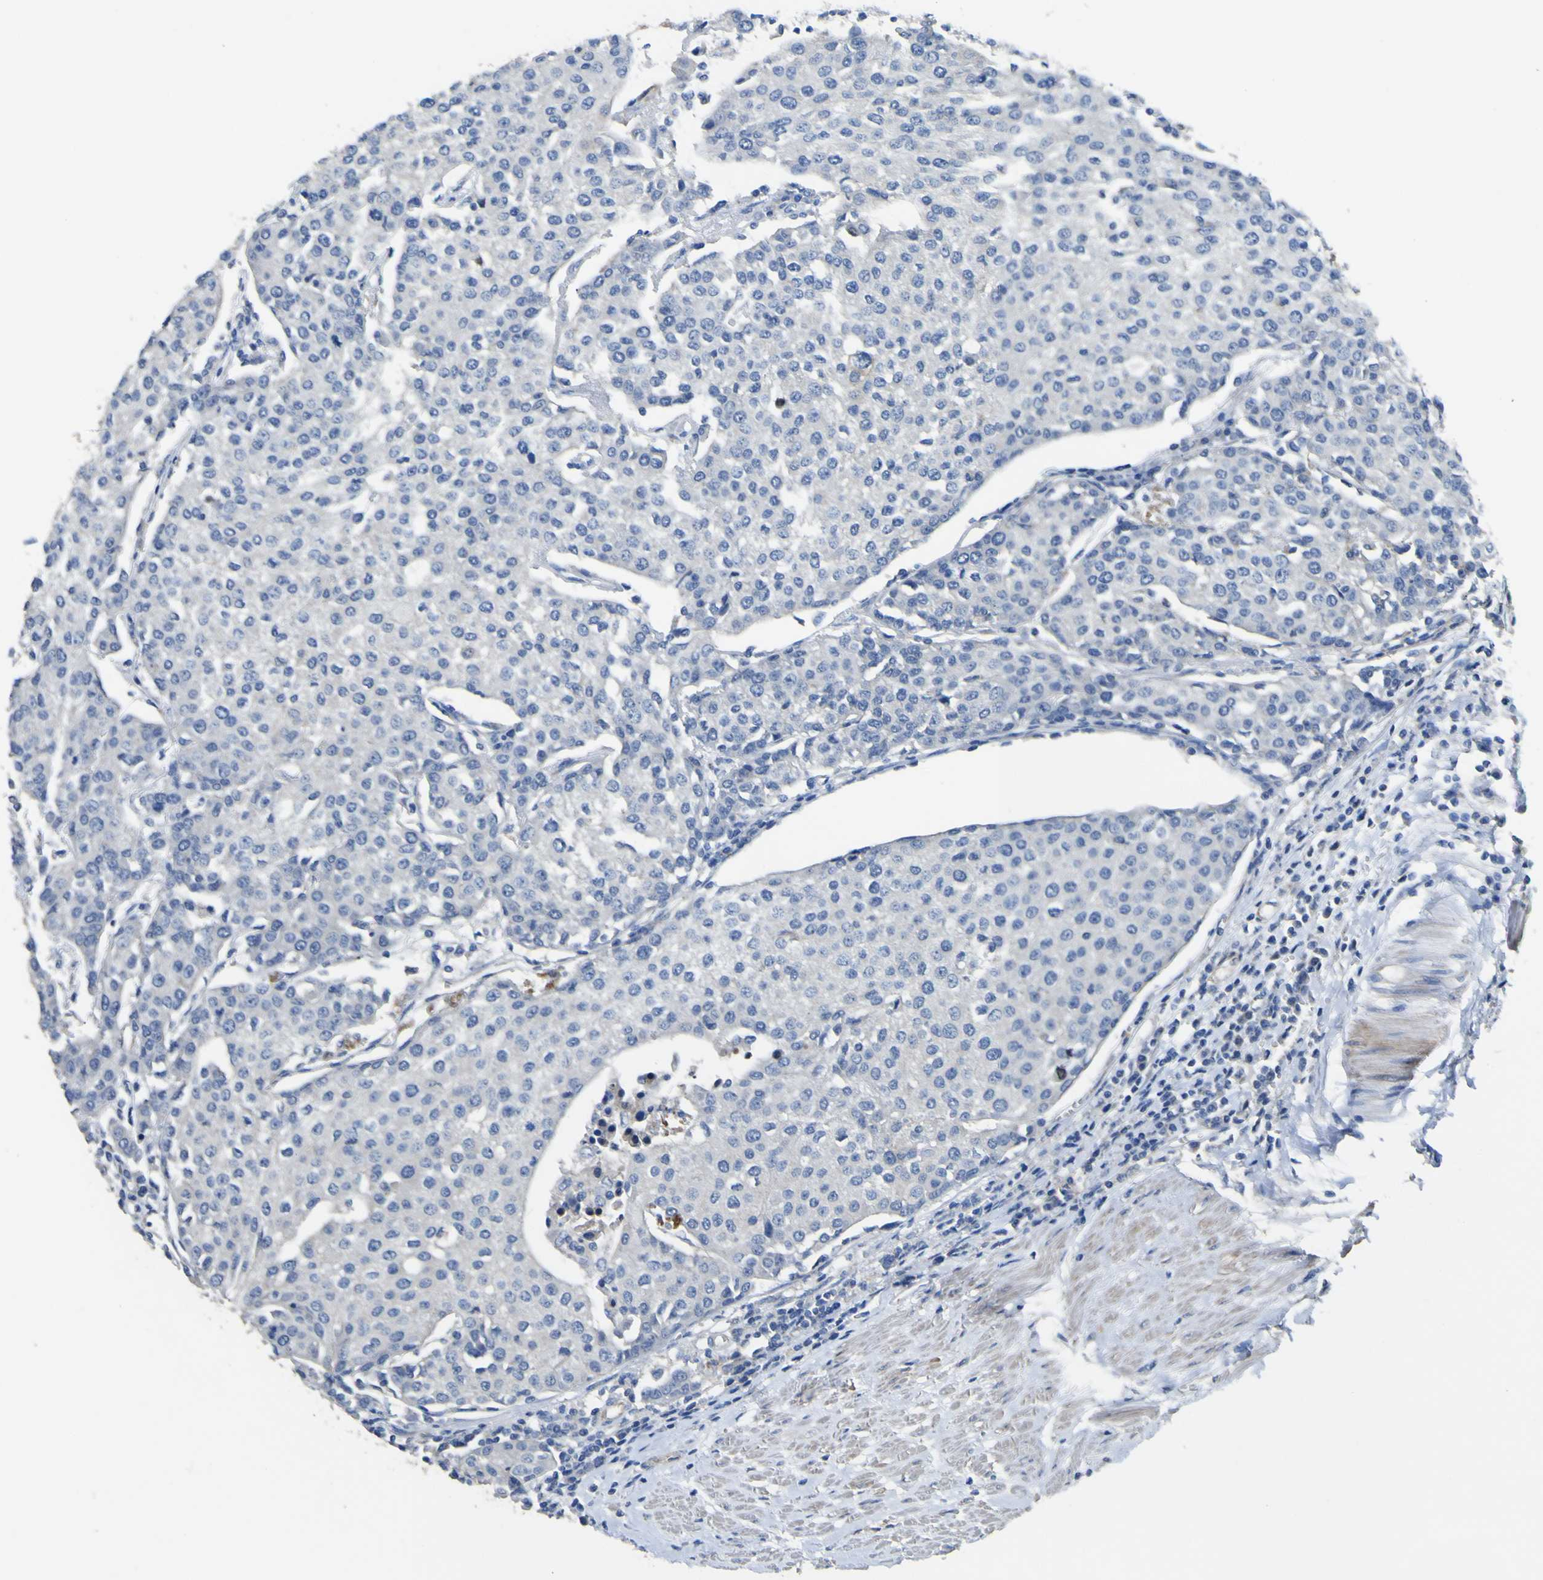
{"staining": {"intensity": "negative", "quantity": "none", "location": "none"}, "tissue": "urothelial cancer", "cell_type": "Tumor cells", "image_type": "cancer", "snomed": [{"axis": "morphology", "description": "Urothelial carcinoma, High grade"}, {"axis": "topography", "description": "Urinary bladder"}], "caption": "The immunohistochemistry (IHC) image has no significant expression in tumor cells of urothelial cancer tissue. (Stains: DAB IHC with hematoxylin counter stain, Microscopy: brightfield microscopy at high magnification).", "gene": "ALDH18A1", "patient": {"sex": "female", "age": 85}}